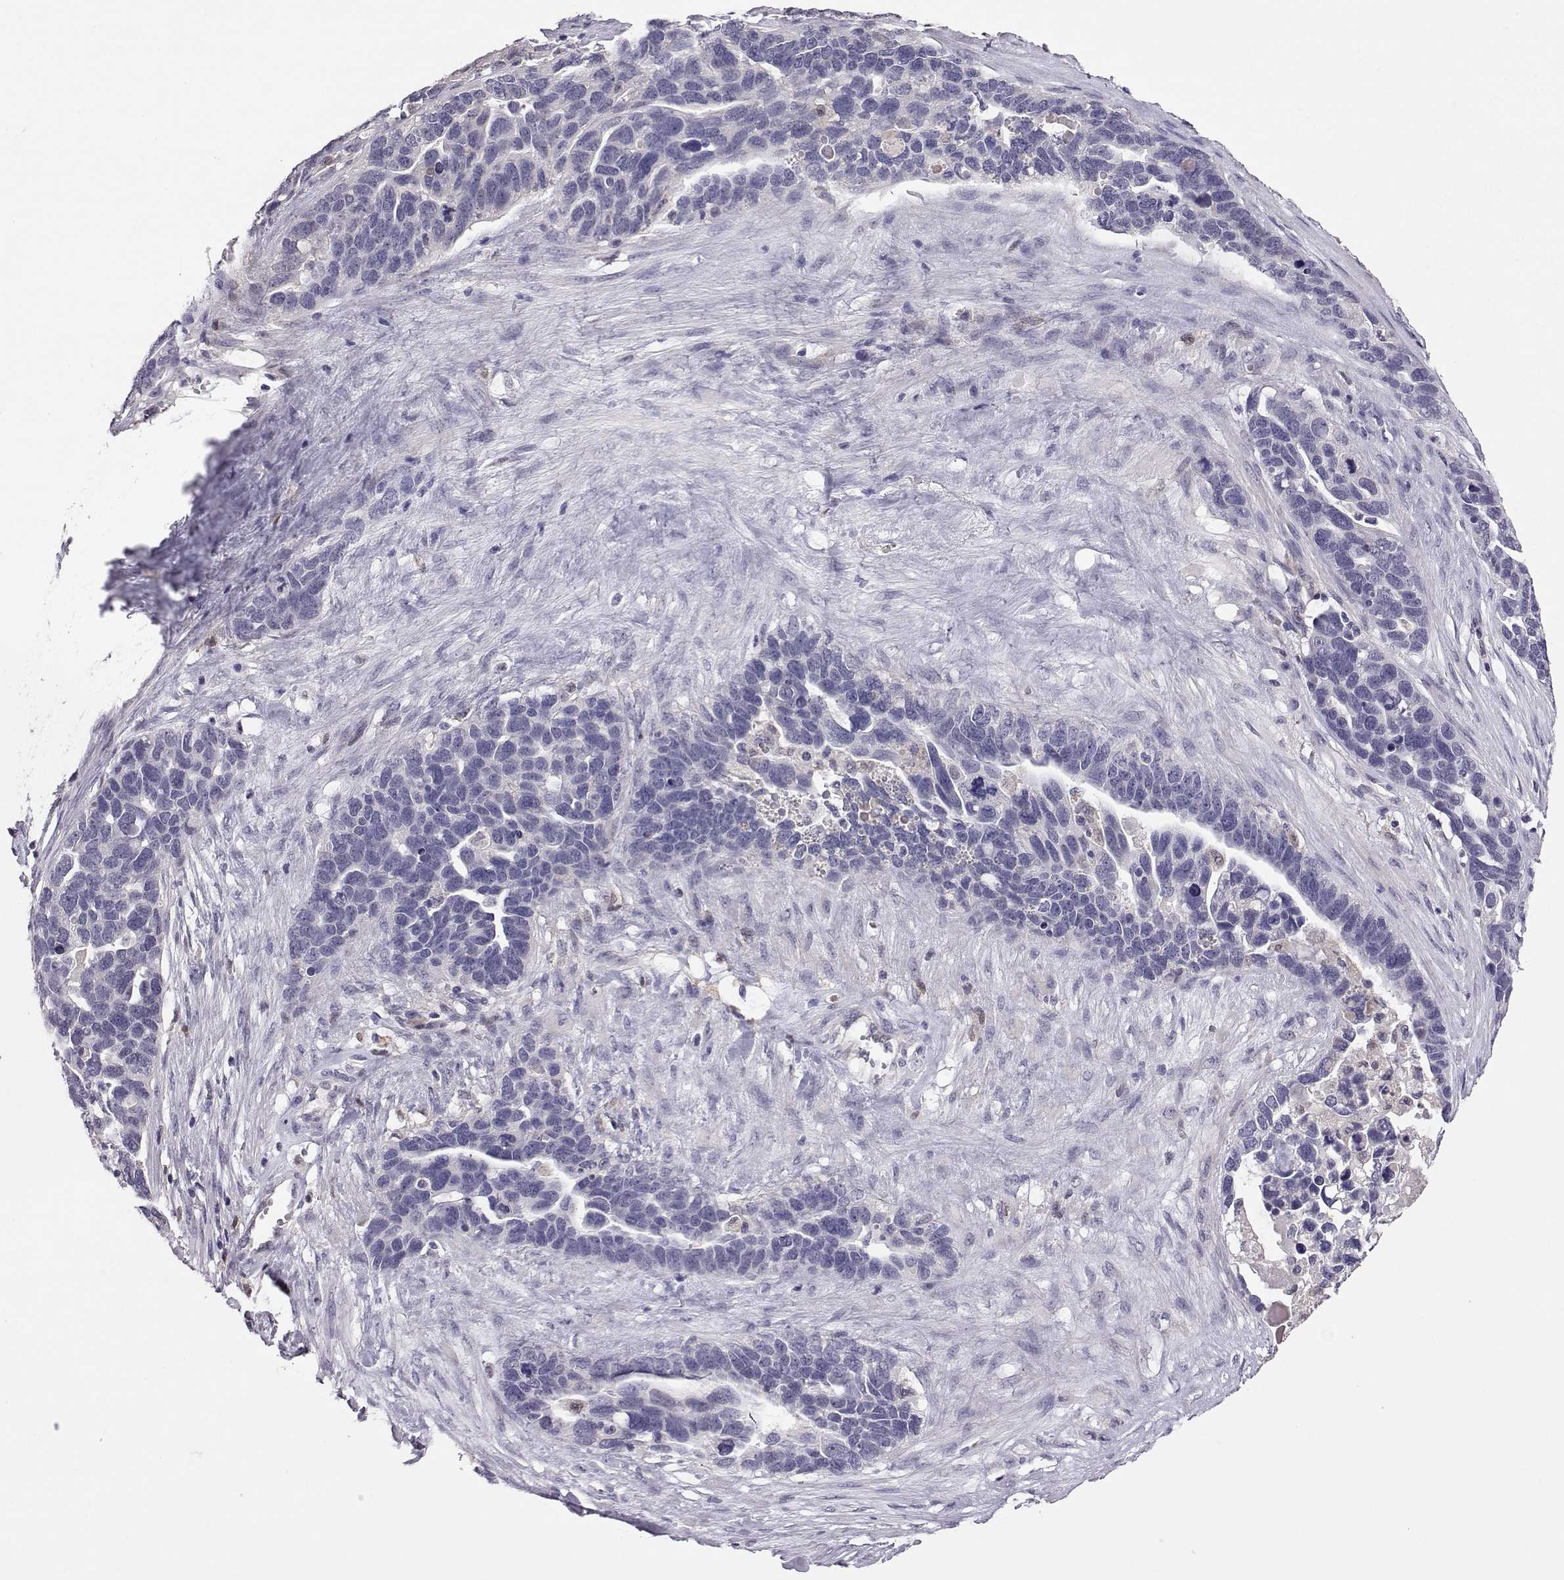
{"staining": {"intensity": "negative", "quantity": "none", "location": "none"}, "tissue": "ovarian cancer", "cell_type": "Tumor cells", "image_type": "cancer", "snomed": [{"axis": "morphology", "description": "Cystadenocarcinoma, serous, NOS"}, {"axis": "topography", "description": "Ovary"}], "caption": "There is no significant staining in tumor cells of serous cystadenocarcinoma (ovarian).", "gene": "AKR1B1", "patient": {"sex": "female", "age": 54}}